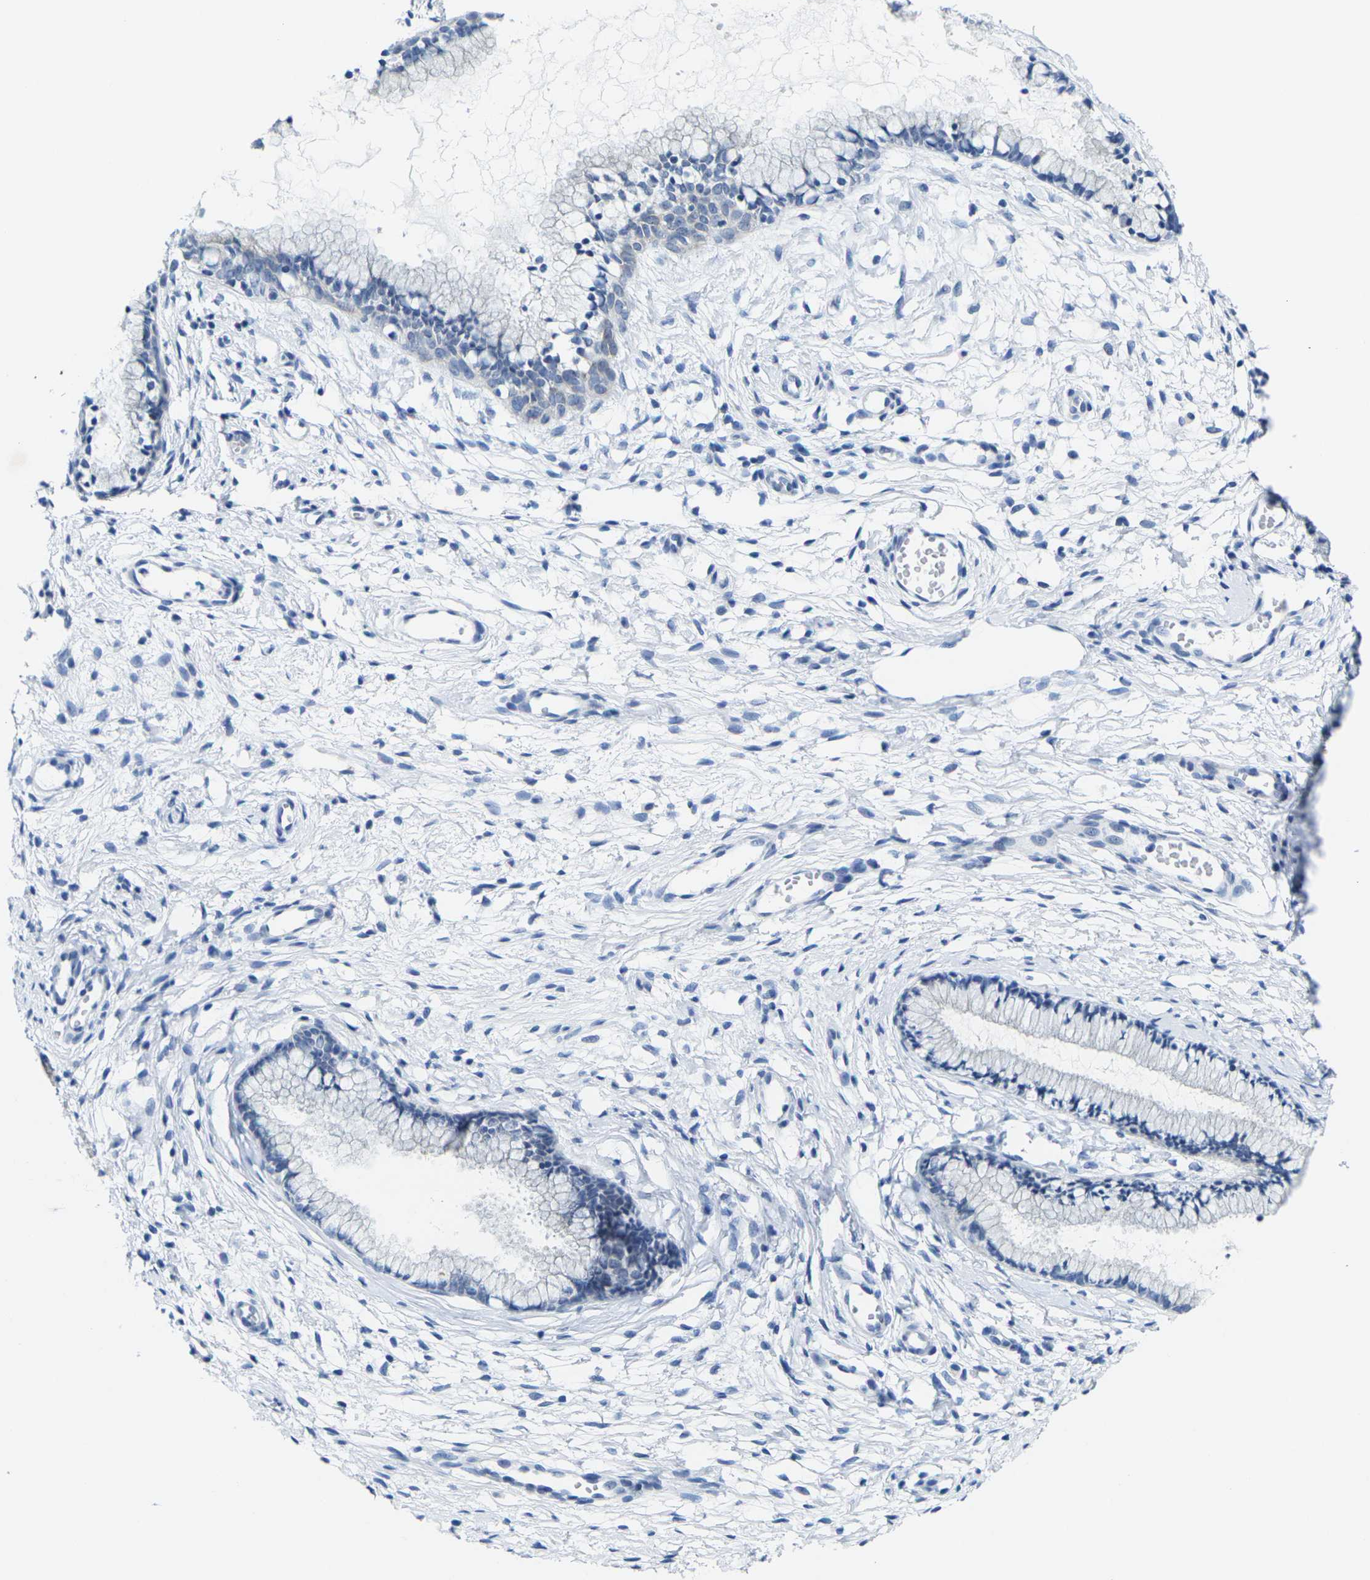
{"staining": {"intensity": "negative", "quantity": "none", "location": "none"}, "tissue": "cervix", "cell_type": "Glandular cells", "image_type": "normal", "snomed": [{"axis": "morphology", "description": "Normal tissue, NOS"}, {"axis": "topography", "description": "Cervix"}], "caption": "DAB immunohistochemical staining of normal human cervix shows no significant staining in glandular cells. Nuclei are stained in blue.", "gene": "CRK", "patient": {"sex": "female", "age": 65}}